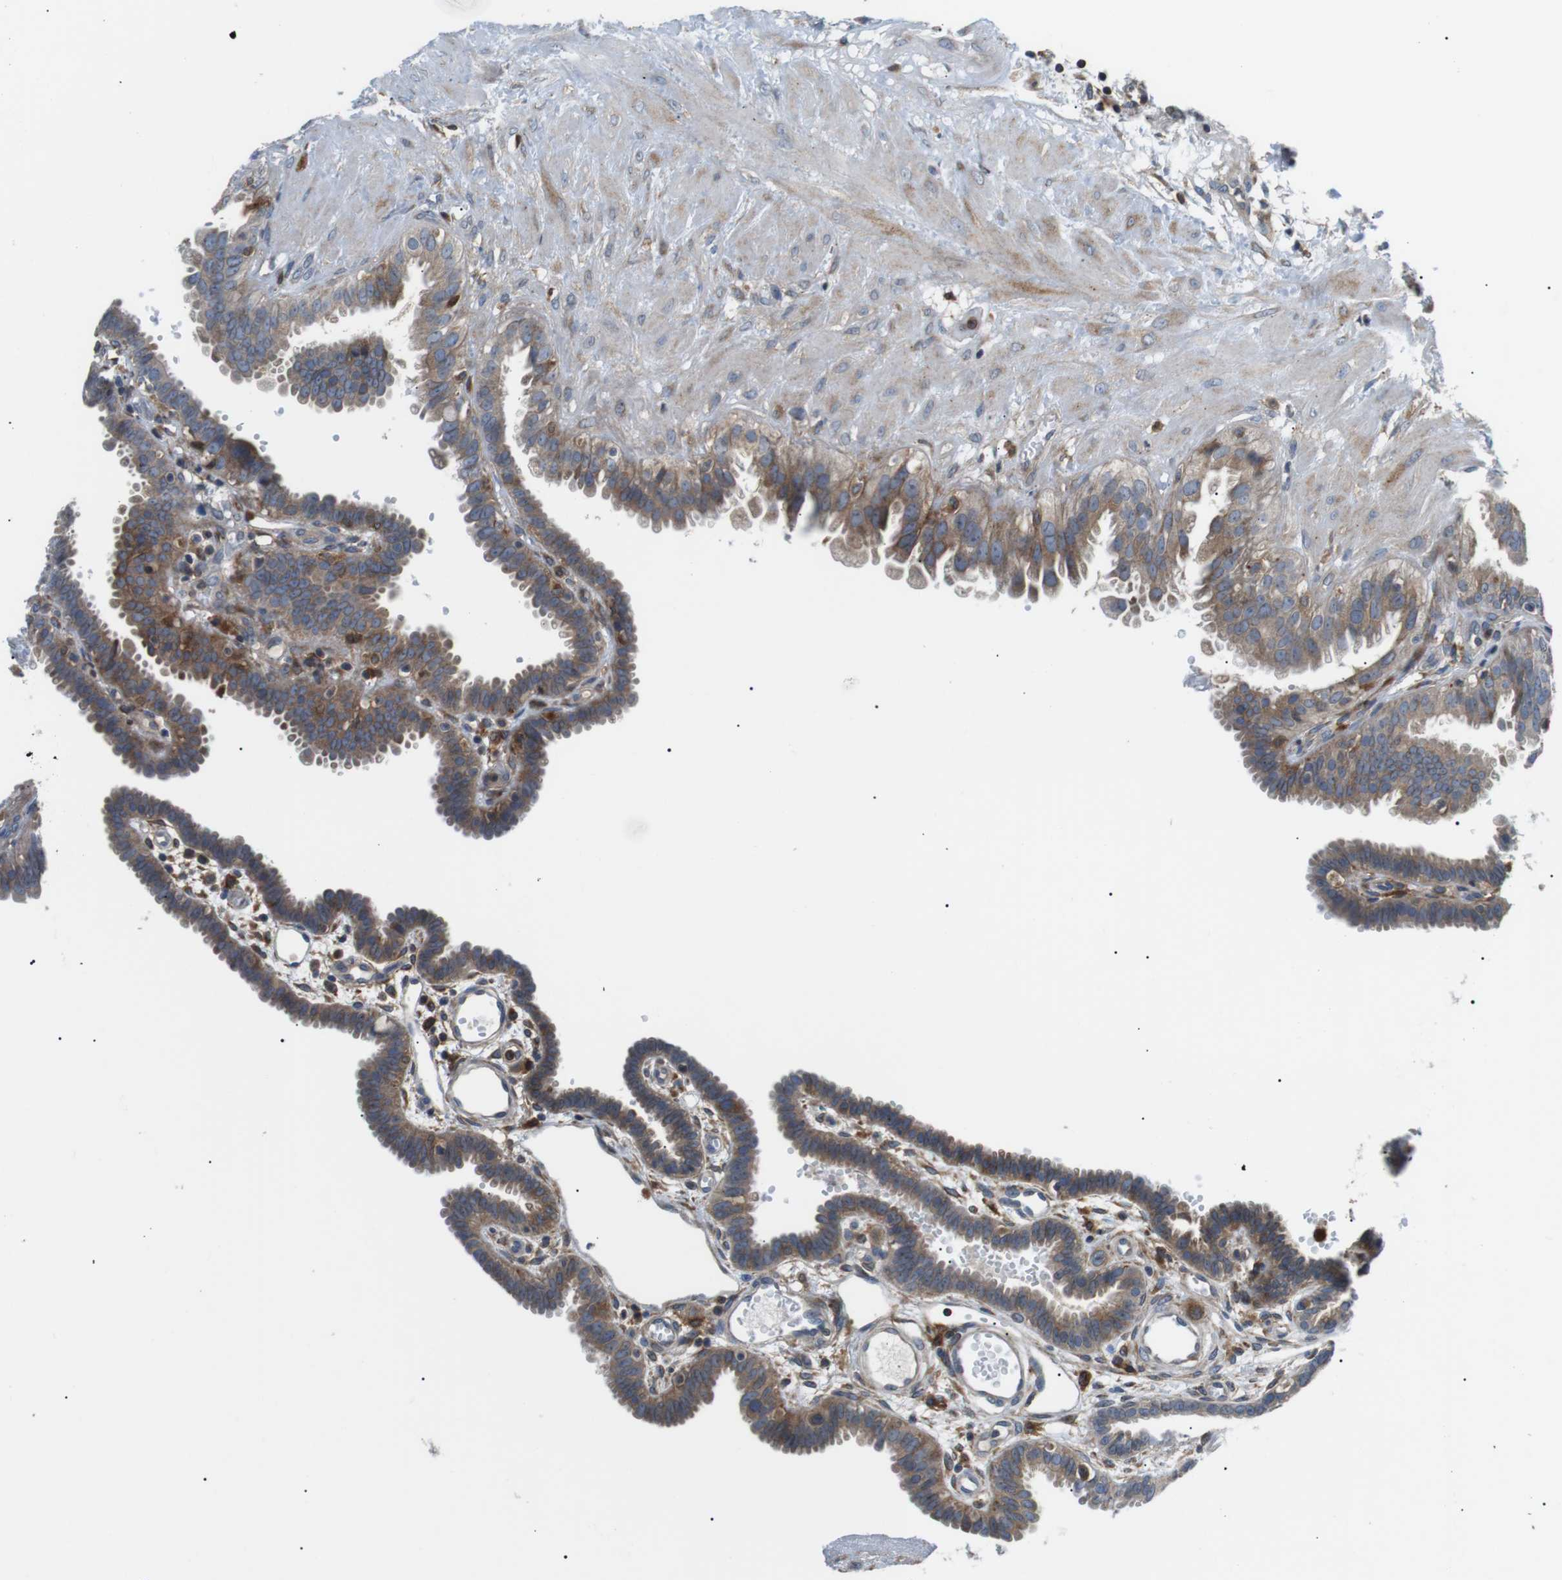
{"staining": {"intensity": "moderate", "quantity": "25%-75%", "location": "cytoplasmic/membranous"}, "tissue": "fallopian tube", "cell_type": "Glandular cells", "image_type": "normal", "snomed": [{"axis": "morphology", "description": "Normal tissue, NOS"}, {"axis": "topography", "description": "Fallopian tube"}, {"axis": "topography", "description": "Placenta"}], "caption": "DAB immunohistochemical staining of unremarkable human fallopian tube shows moderate cytoplasmic/membranous protein staining in approximately 25%-75% of glandular cells.", "gene": "RAB9A", "patient": {"sex": "female", "age": 34}}